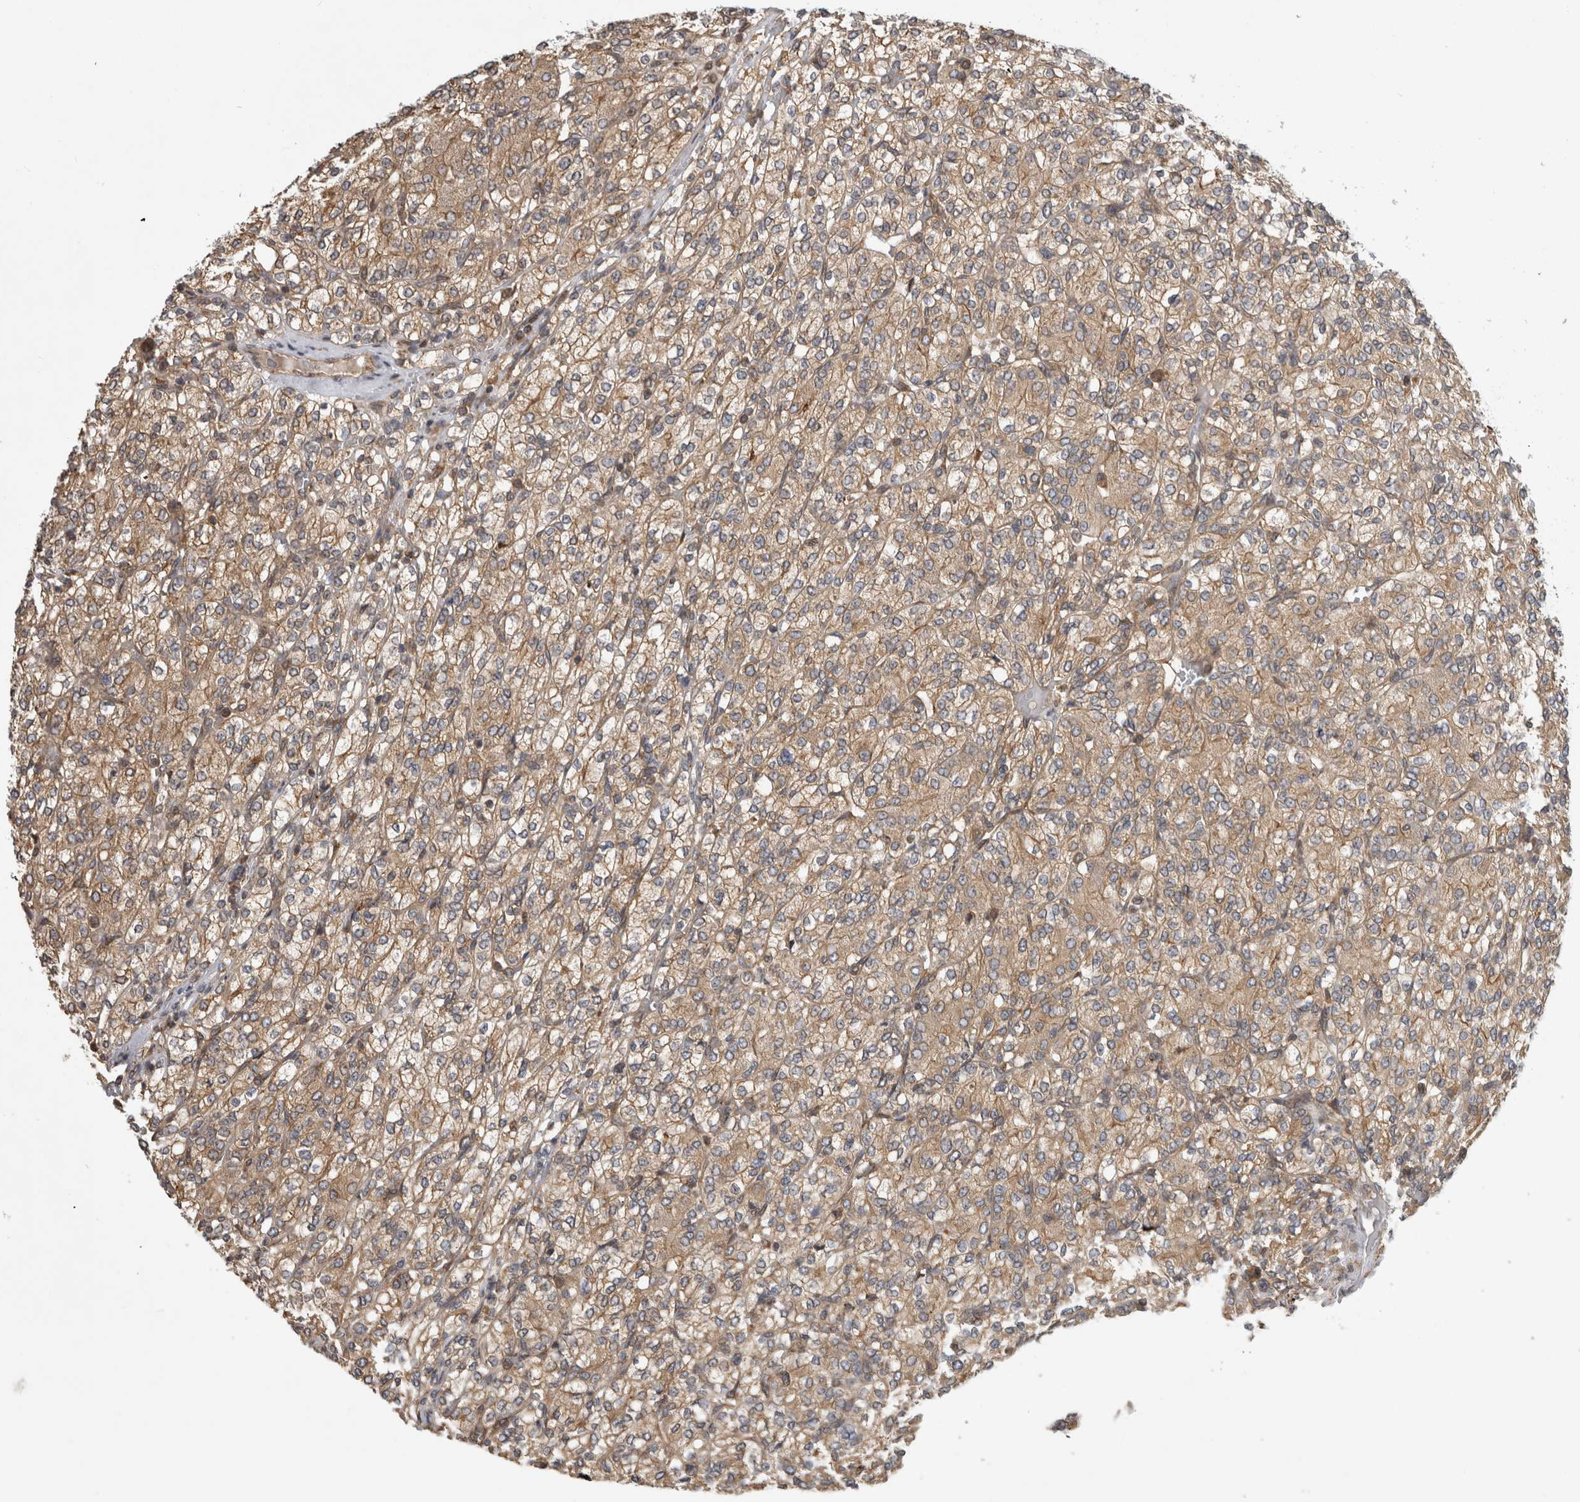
{"staining": {"intensity": "moderate", "quantity": ">75%", "location": "cytoplasmic/membranous"}, "tissue": "renal cancer", "cell_type": "Tumor cells", "image_type": "cancer", "snomed": [{"axis": "morphology", "description": "Adenocarcinoma, NOS"}, {"axis": "topography", "description": "Kidney"}], "caption": "Brown immunohistochemical staining in adenocarcinoma (renal) displays moderate cytoplasmic/membranous staining in approximately >75% of tumor cells. The protein is shown in brown color, while the nuclei are stained blue.", "gene": "PARP6", "patient": {"sex": "male", "age": 77}}